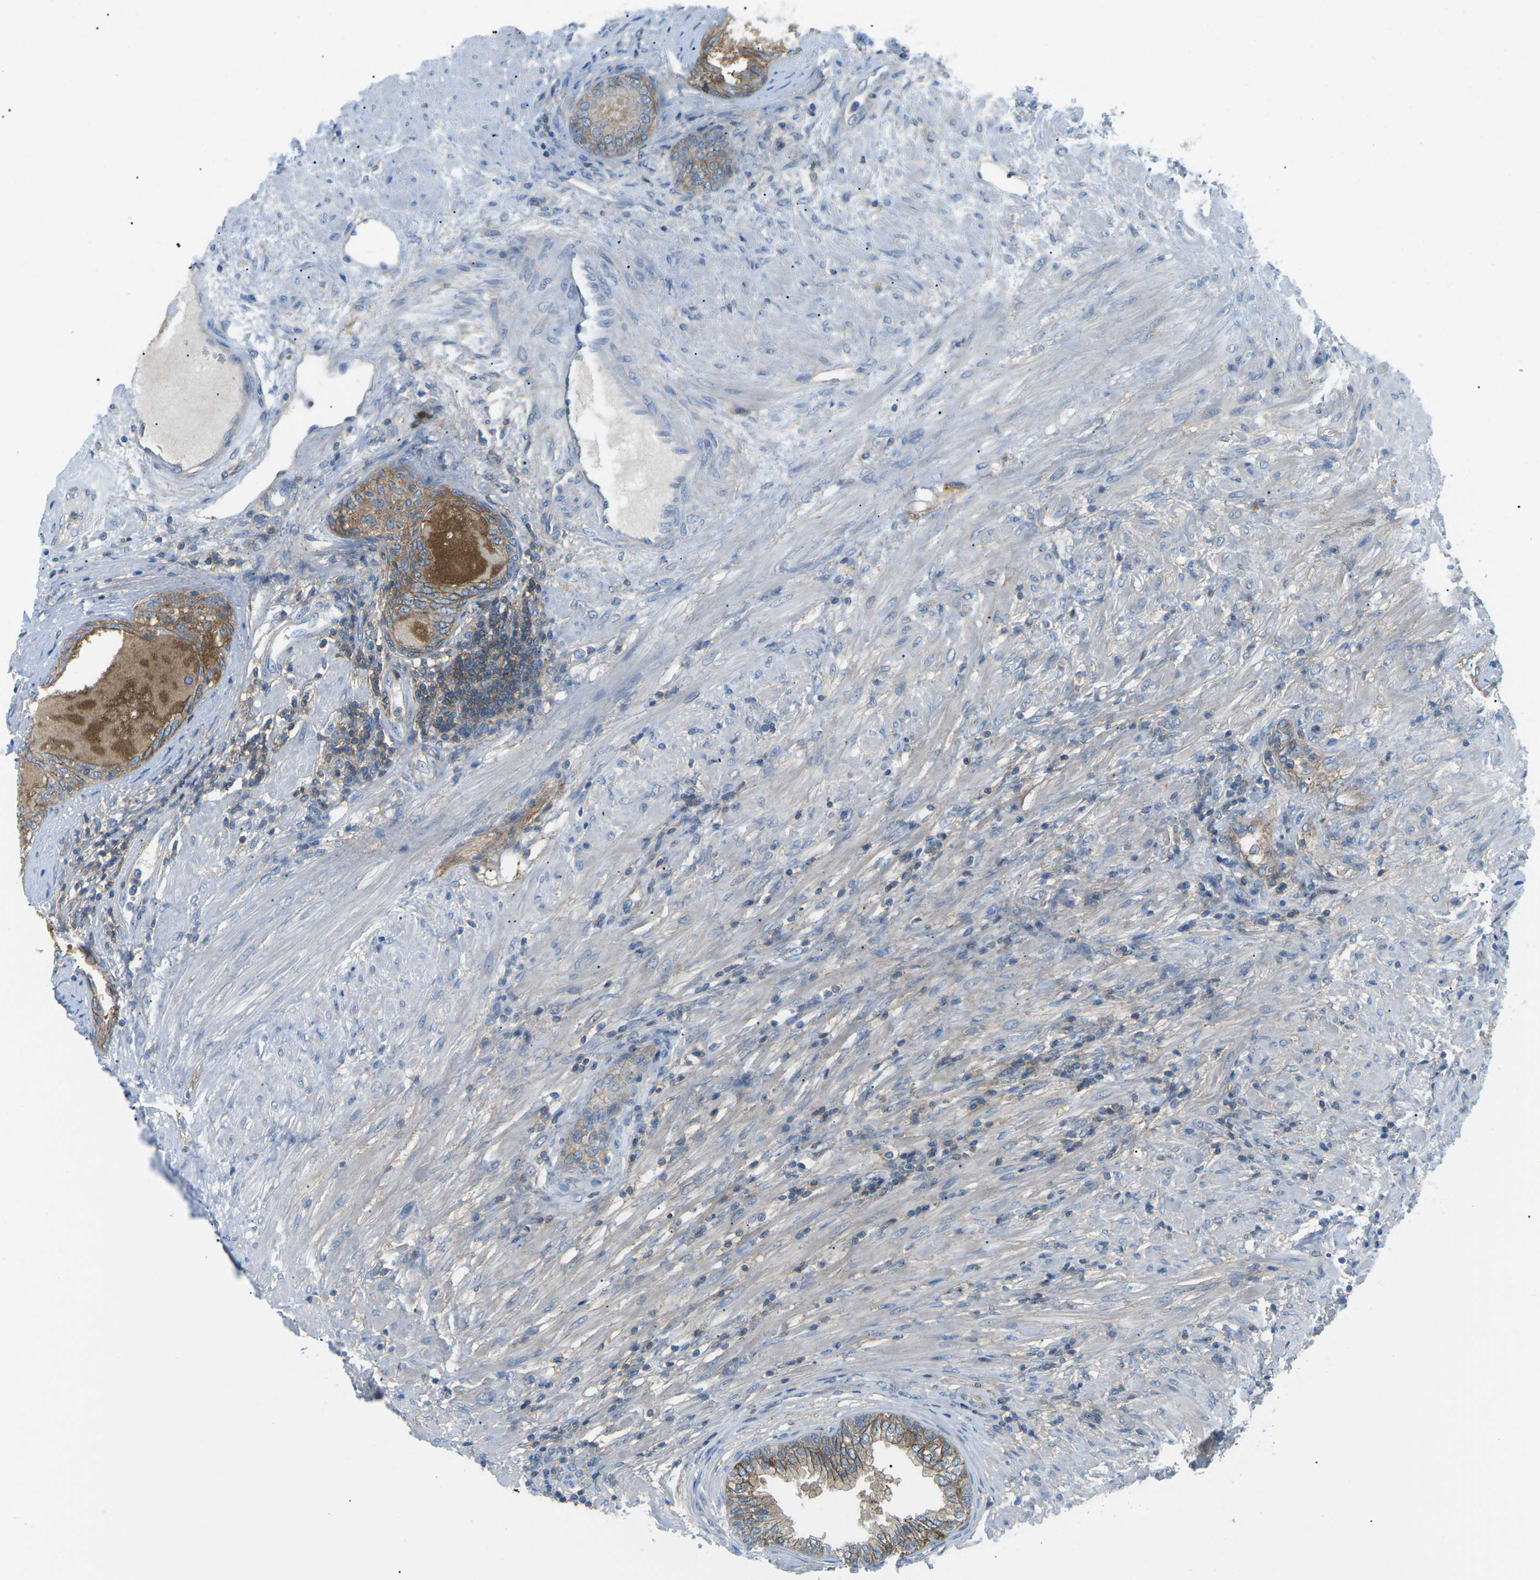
{"staining": {"intensity": "moderate", "quantity": ">75%", "location": "cytoplasmic/membranous"}, "tissue": "prostate", "cell_type": "Glandular cells", "image_type": "normal", "snomed": [{"axis": "morphology", "description": "Normal tissue, NOS"}, {"axis": "topography", "description": "Prostate"}], "caption": "Immunohistochemical staining of normal human prostate demonstrates moderate cytoplasmic/membranous protein positivity in approximately >75% of glandular cells.", "gene": "CD47", "patient": {"sex": "male", "age": 76}}